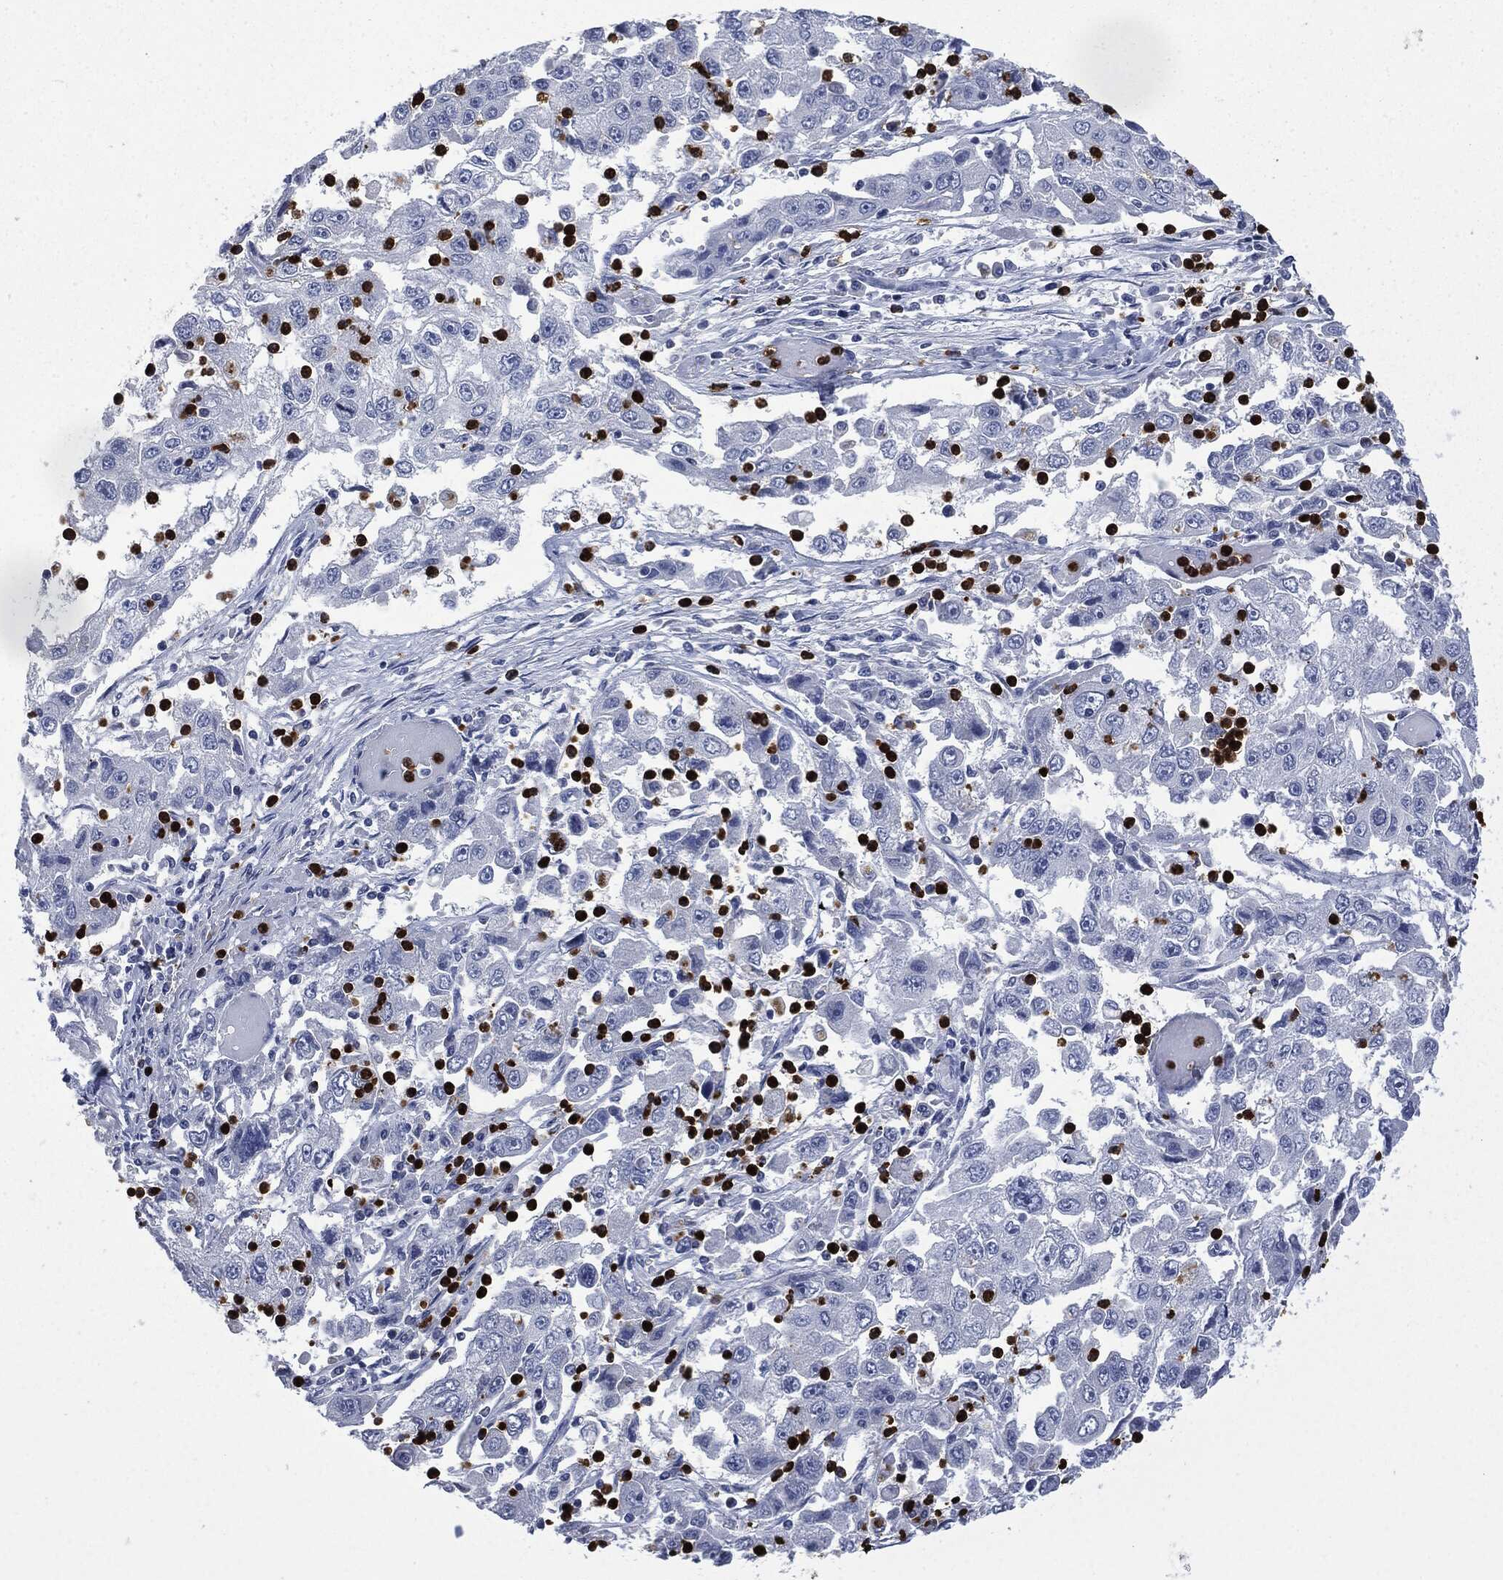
{"staining": {"intensity": "negative", "quantity": "none", "location": "none"}, "tissue": "cervical cancer", "cell_type": "Tumor cells", "image_type": "cancer", "snomed": [{"axis": "morphology", "description": "Squamous cell carcinoma, NOS"}, {"axis": "topography", "description": "Cervix"}], "caption": "High magnification brightfield microscopy of squamous cell carcinoma (cervical) stained with DAB (3,3'-diaminobenzidine) (brown) and counterstained with hematoxylin (blue): tumor cells show no significant expression.", "gene": "CEACAM8", "patient": {"sex": "female", "age": 36}}